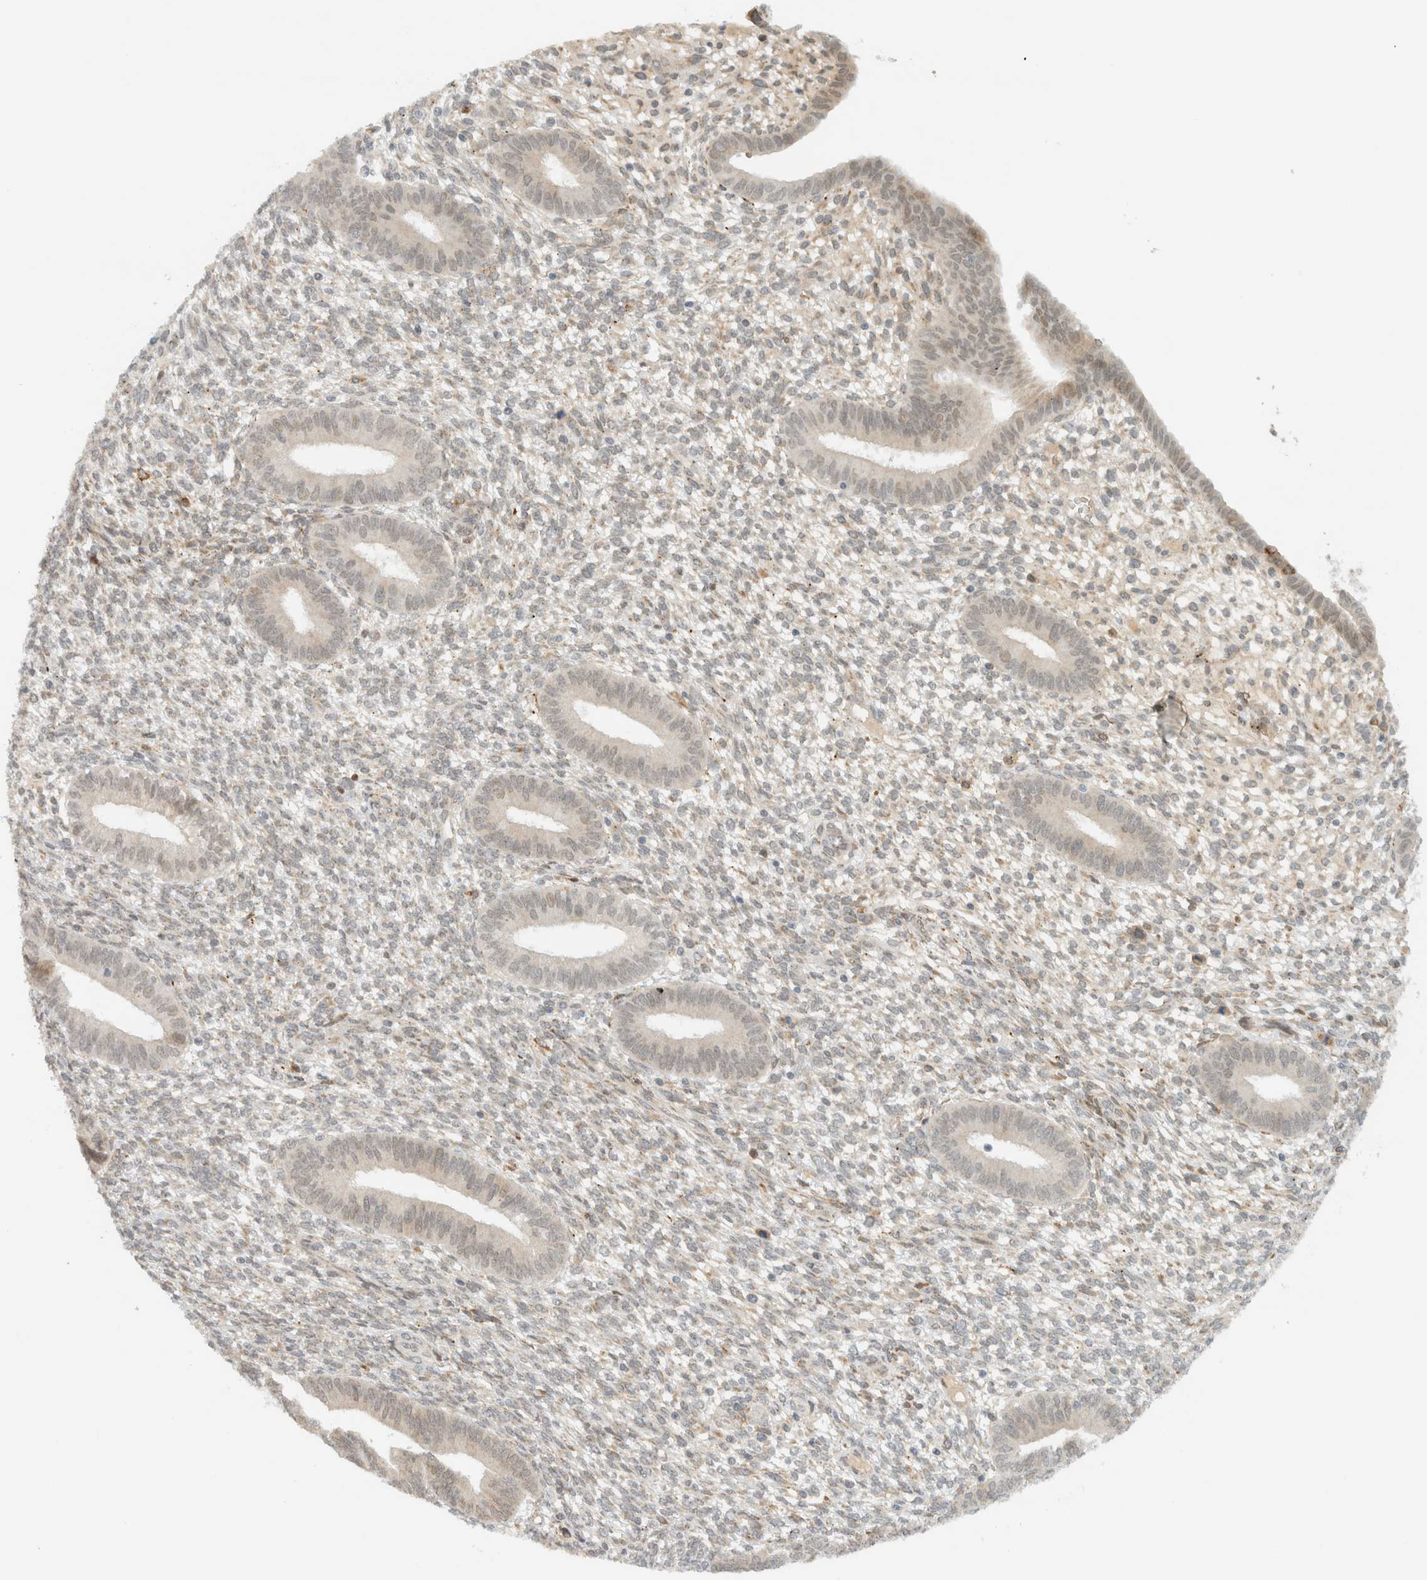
{"staining": {"intensity": "weak", "quantity": "<25%", "location": "nuclear"}, "tissue": "endometrium", "cell_type": "Cells in endometrial stroma", "image_type": "normal", "snomed": [{"axis": "morphology", "description": "Normal tissue, NOS"}, {"axis": "topography", "description": "Endometrium"}], "caption": "The photomicrograph exhibits no staining of cells in endometrial stroma in benign endometrium. (DAB (3,3'-diaminobenzidine) immunohistochemistry visualized using brightfield microscopy, high magnification).", "gene": "ITPRID1", "patient": {"sex": "female", "age": 46}}